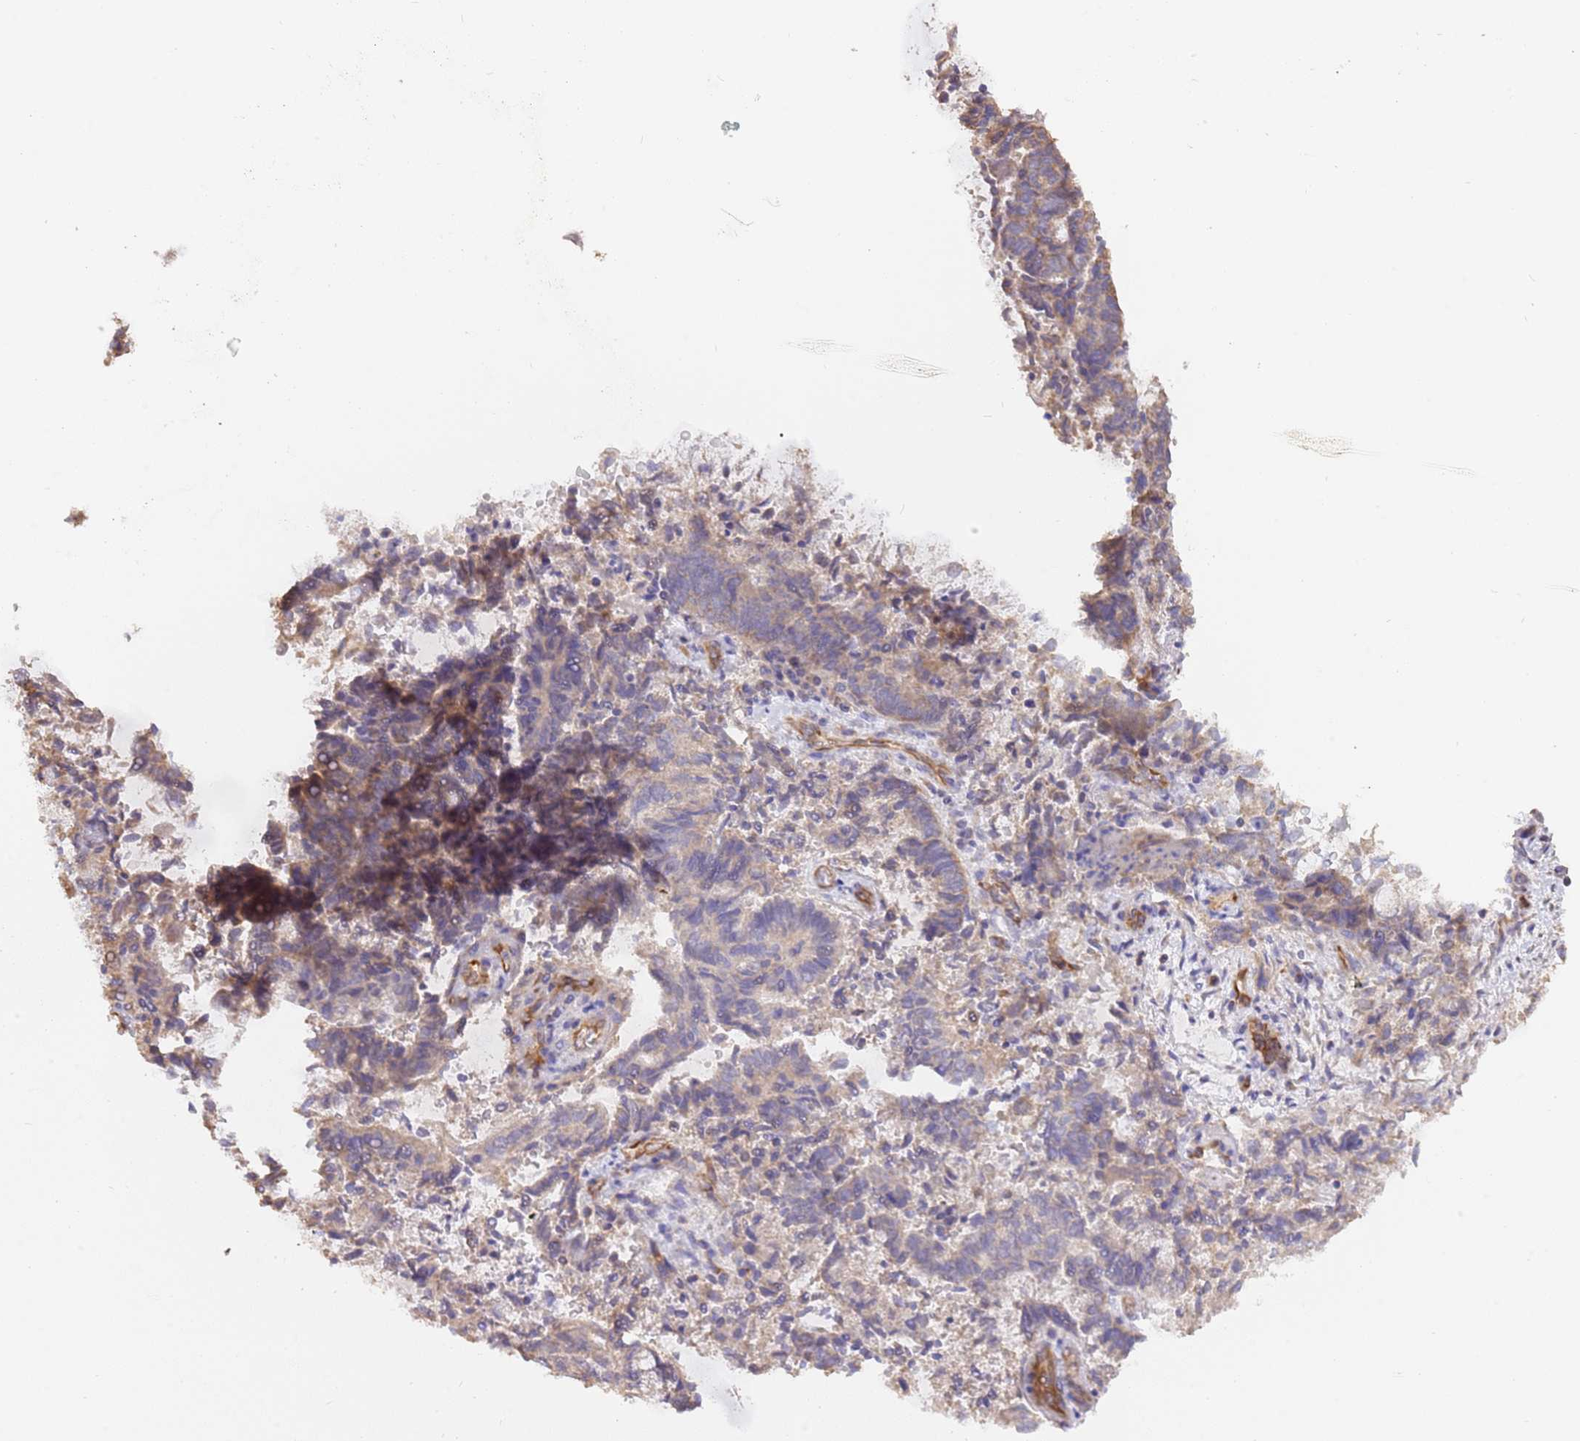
{"staining": {"intensity": "weak", "quantity": "25%-75%", "location": "cytoplasmic/membranous"}, "tissue": "endometrial cancer", "cell_type": "Tumor cells", "image_type": "cancer", "snomed": [{"axis": "morphology", "description": "Adenocarcinoma, NOS"}, {"axis": "topography", "description": "Endometrium"}], "caption": "Immunohistochemistry (IHC) (DAB (3,3'-diaminobenzidine)) staining of endometrial adenocarcinoma exhibits weak cytoplasmic/membranous protein staining in about 25%-75% of tumor cells.", "gene": "DOCK9", "patient": {"sex": "female", "age": 80}}